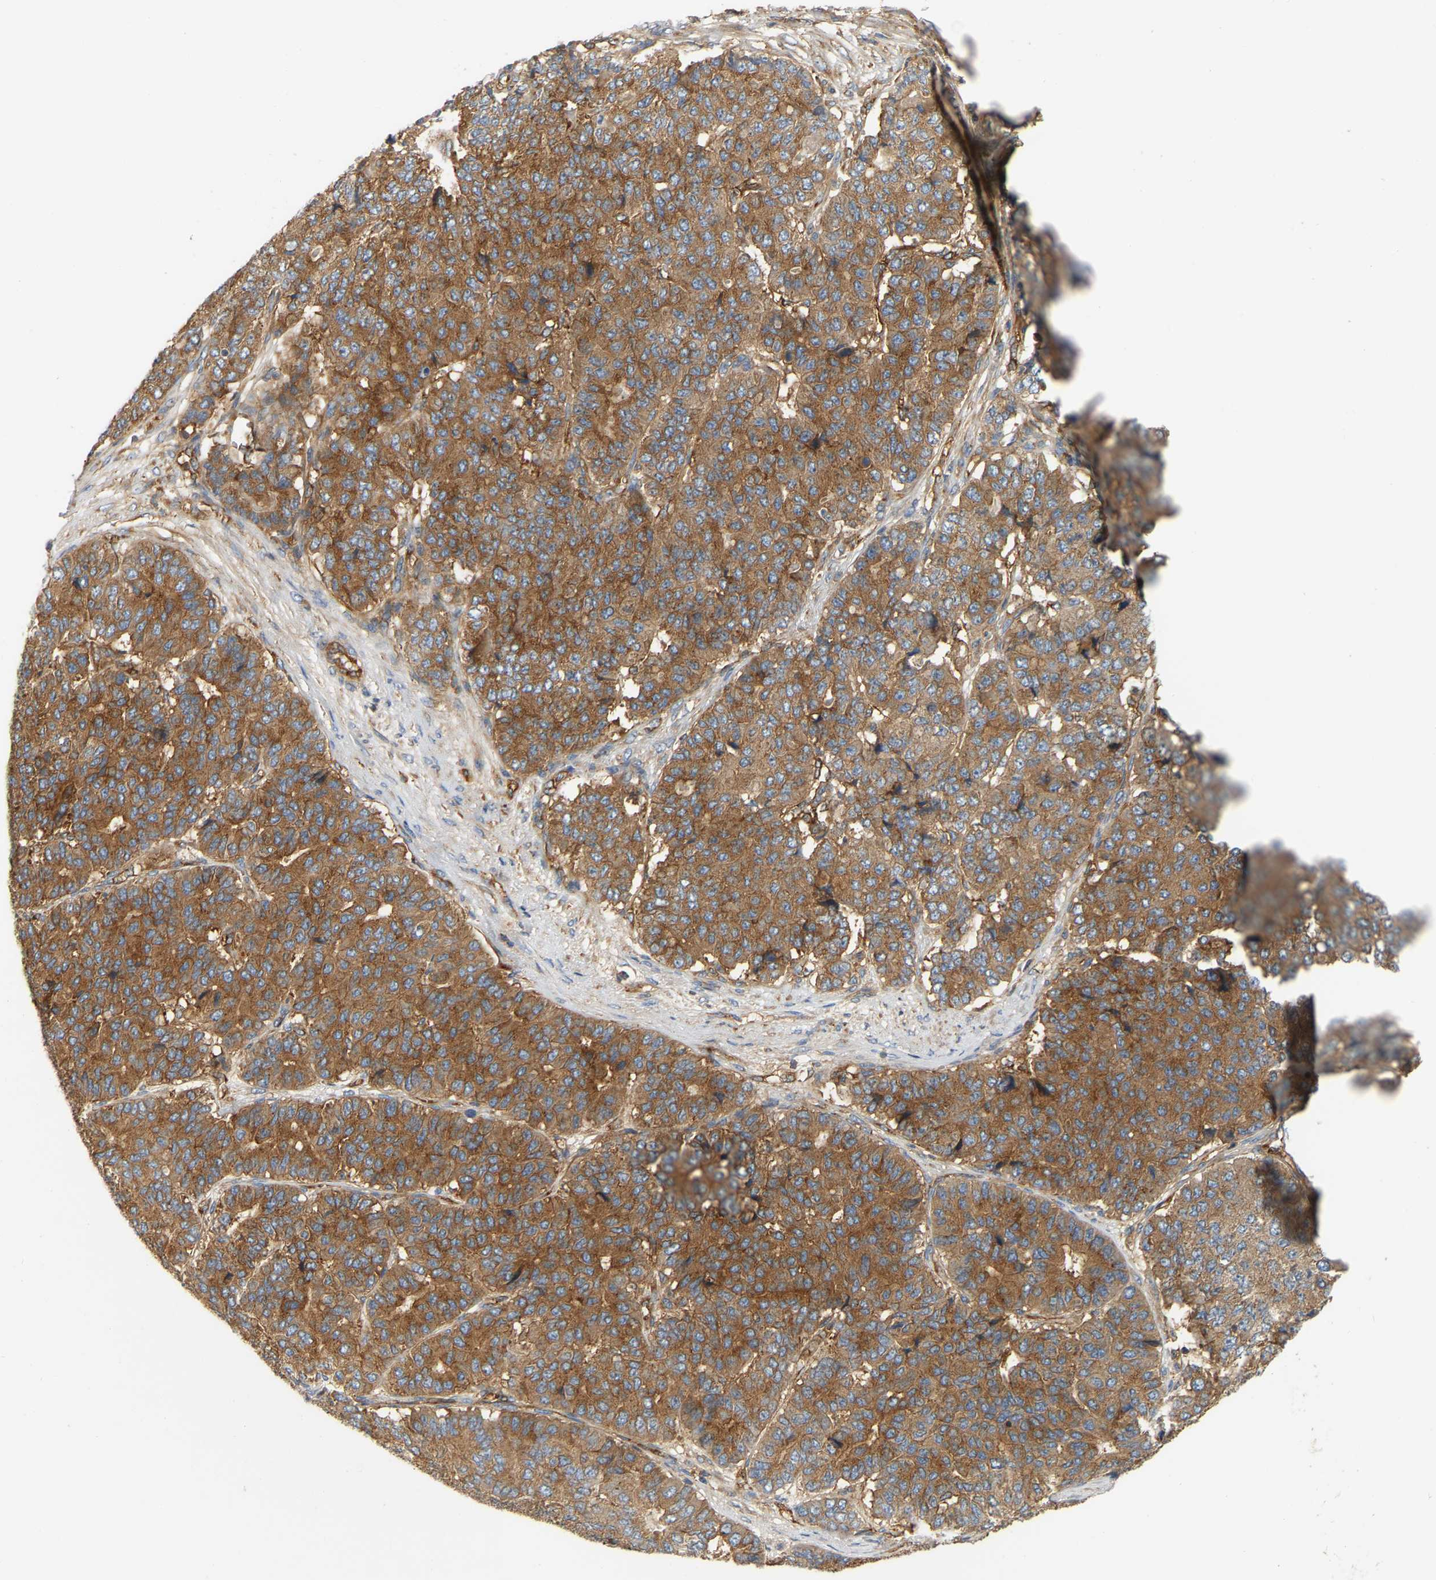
{"staining": {"intensity": "strong", "quantity": ">75%", "location": "cytoplasmic/membranous"}, "tissue": "pancreatic cancer", "cell_type": "Tumor cells", "image_type": "cancer", "snomed": [{"axis": "morphology", "description": "Adenocarcinoma, NOS"}, {"axis": "topography", "description": "Pancreas"}], "caption": "The immunohistochemical stain highlights strong cytoplasmic/membranous positivity in tumor cells of pancreatic cancer tissue.", "gene": "AKAP13", "patient": {"sex": "male", "age": 50}}